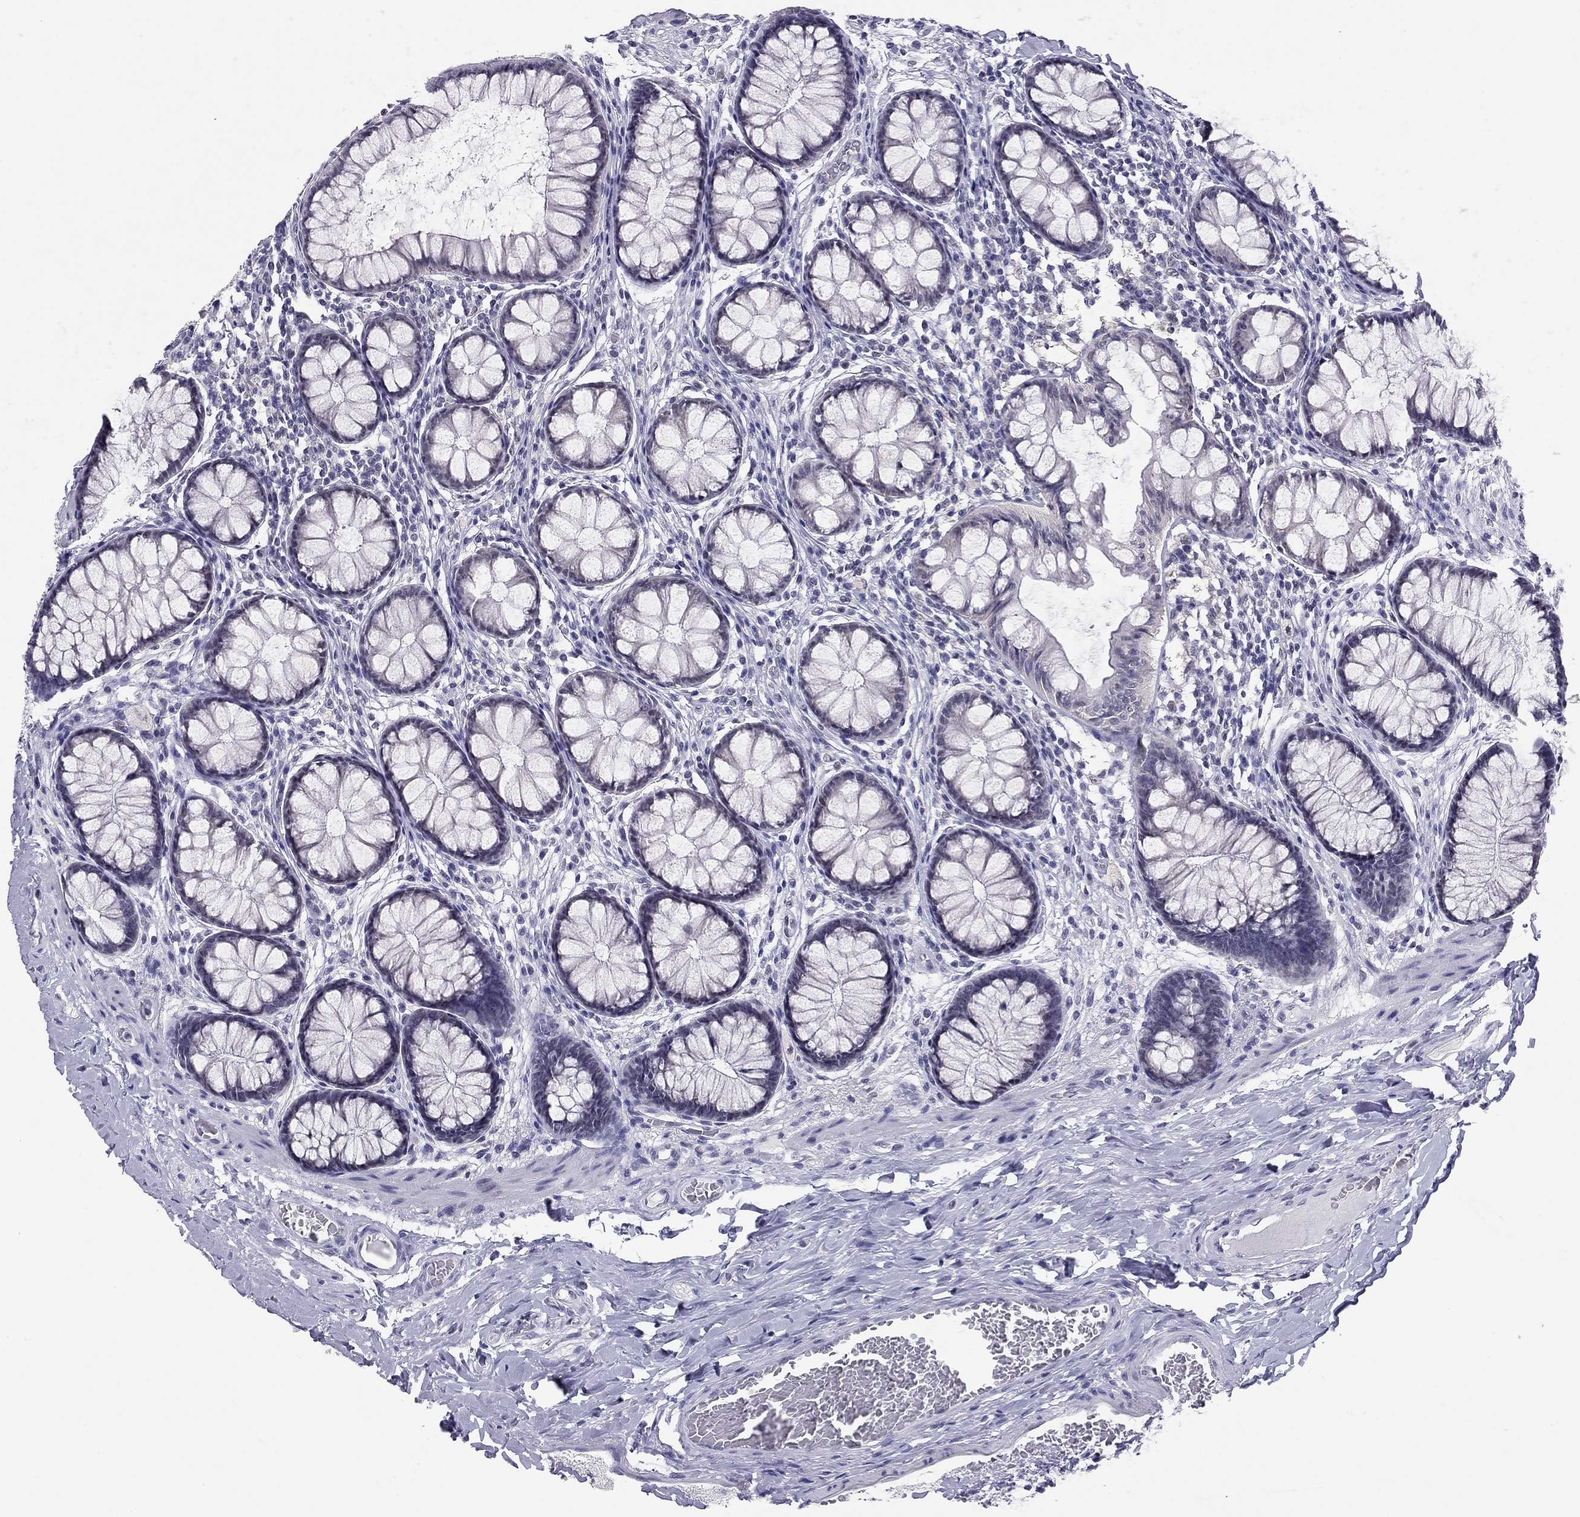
{"staining": {"intensity": "negative", "quantity": "none", "location": "none"}, "tissue": "colon", "cell_type": "Endothelial cells", "image_type": "normal", "snomed": [{"axis": "morphology", "description": "Normal tissue, NOS"}, {"axis": "topography", "description": "Colon"}], "caption": "IHC of normal human colon displays no positivity in endothelial cells. (DAB immunohistochemistry (IHC) visualized using brightfield microscopy, high magnification).", "gene": "DOT1L", "patient": {"sex": "female", "age": 65}}